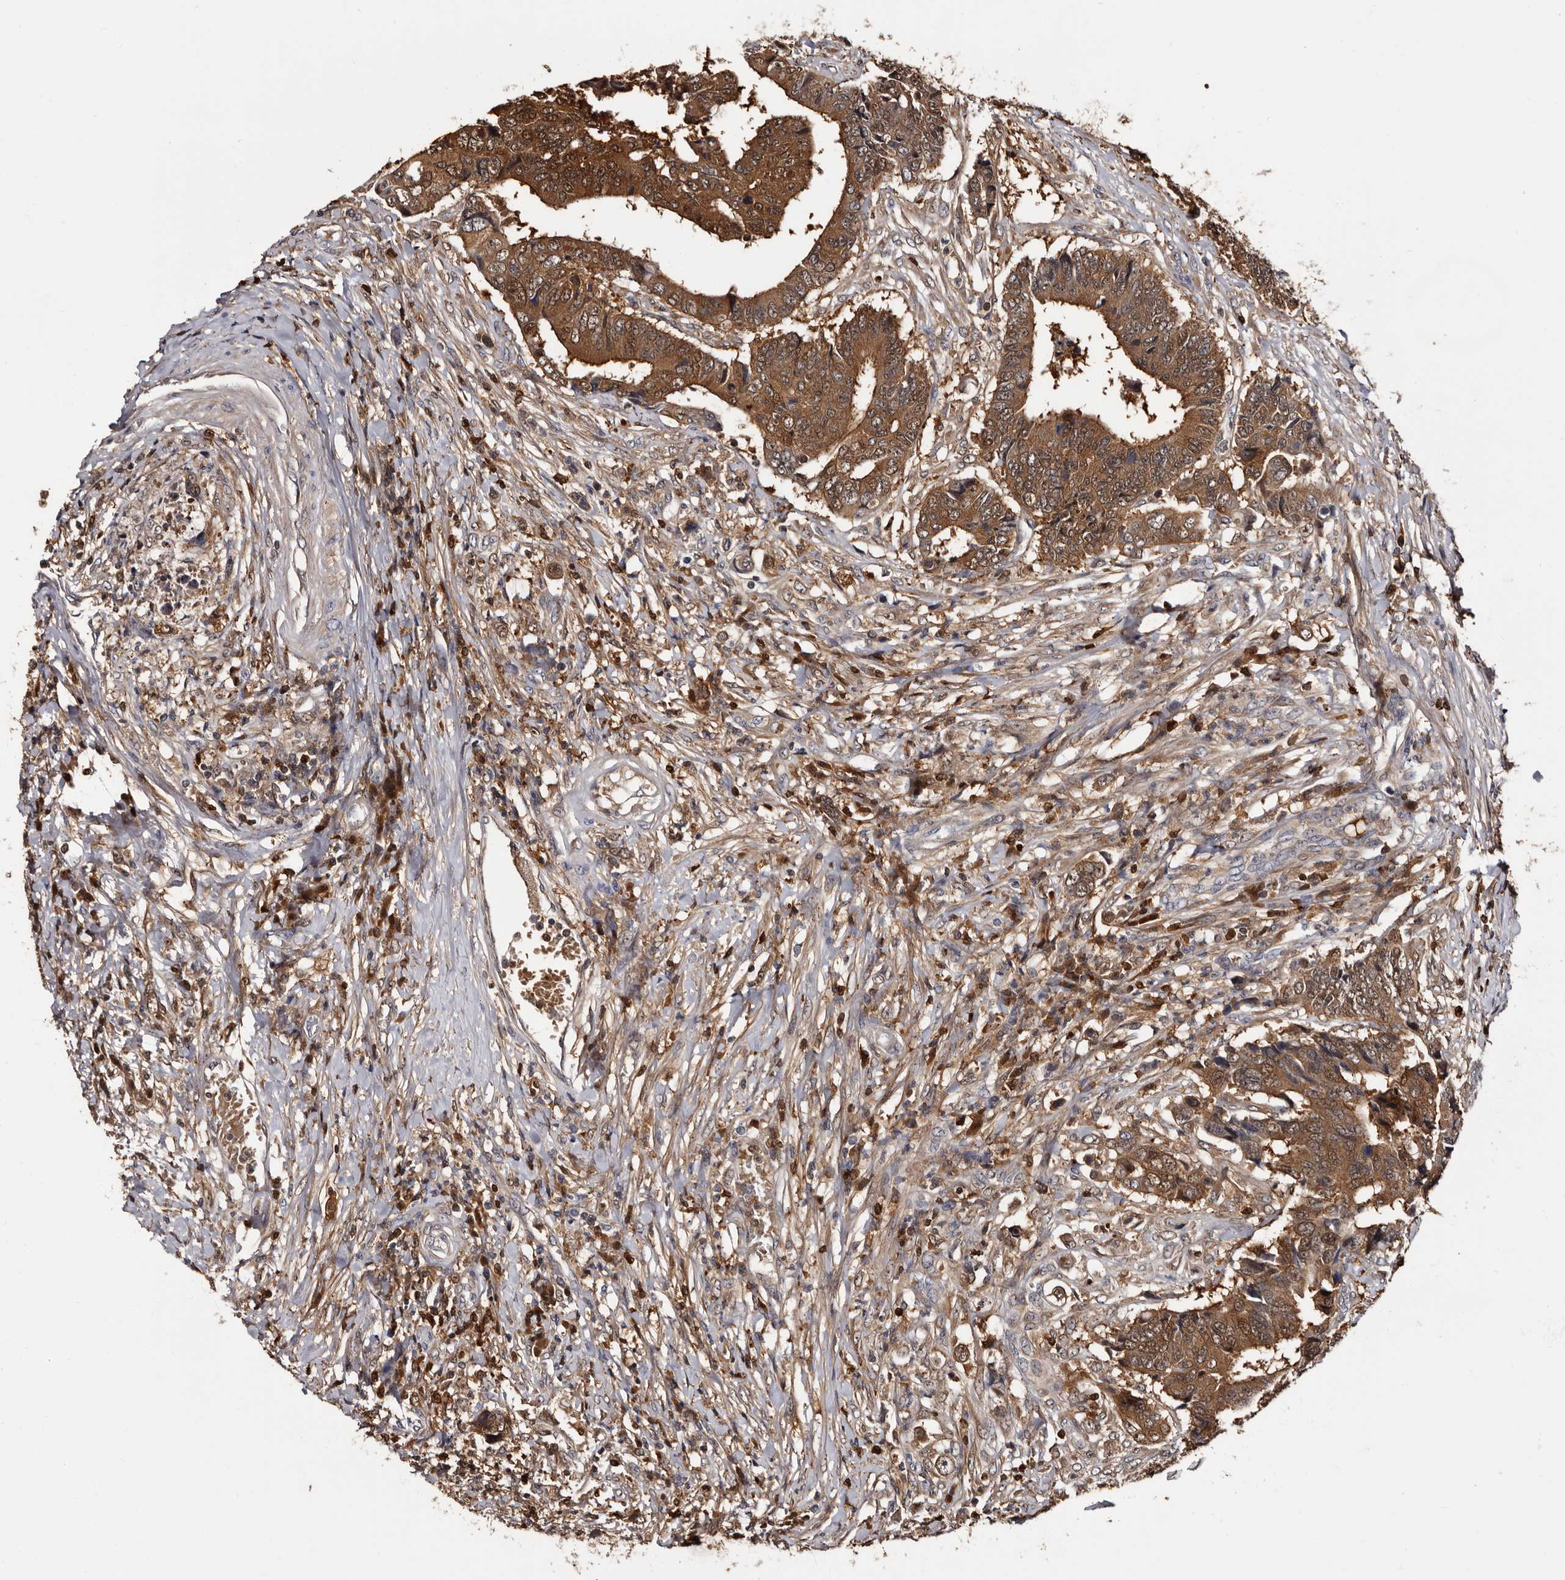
{"staining": {"intensity": "strong", "quantity": ">75%", "location": "cytoplasmic/membranous,nuclear"}, "tissue": "colorectal cancer", "cell_type": "Tumor cells", "image_type": "cancer", "snomed": [{"axis": "morphology", "description": "Adenocarcinoma, NOS"}, {"axis": "topography", "description": "Rectum"}], "caption": "High-magnification brightfield microscopy of adenocarcinoma (colorectal) stained with DAB (3,3'-diaminobenzidine) (brown) and counterstained with hematoxylin (blue). tumor cells exhibit strong cytoplasmic/membranous and nuclear positivity is identified in about>75% of cells.", "gene": "DNPH1", "patient": {"sex": "male", "age": 84}}